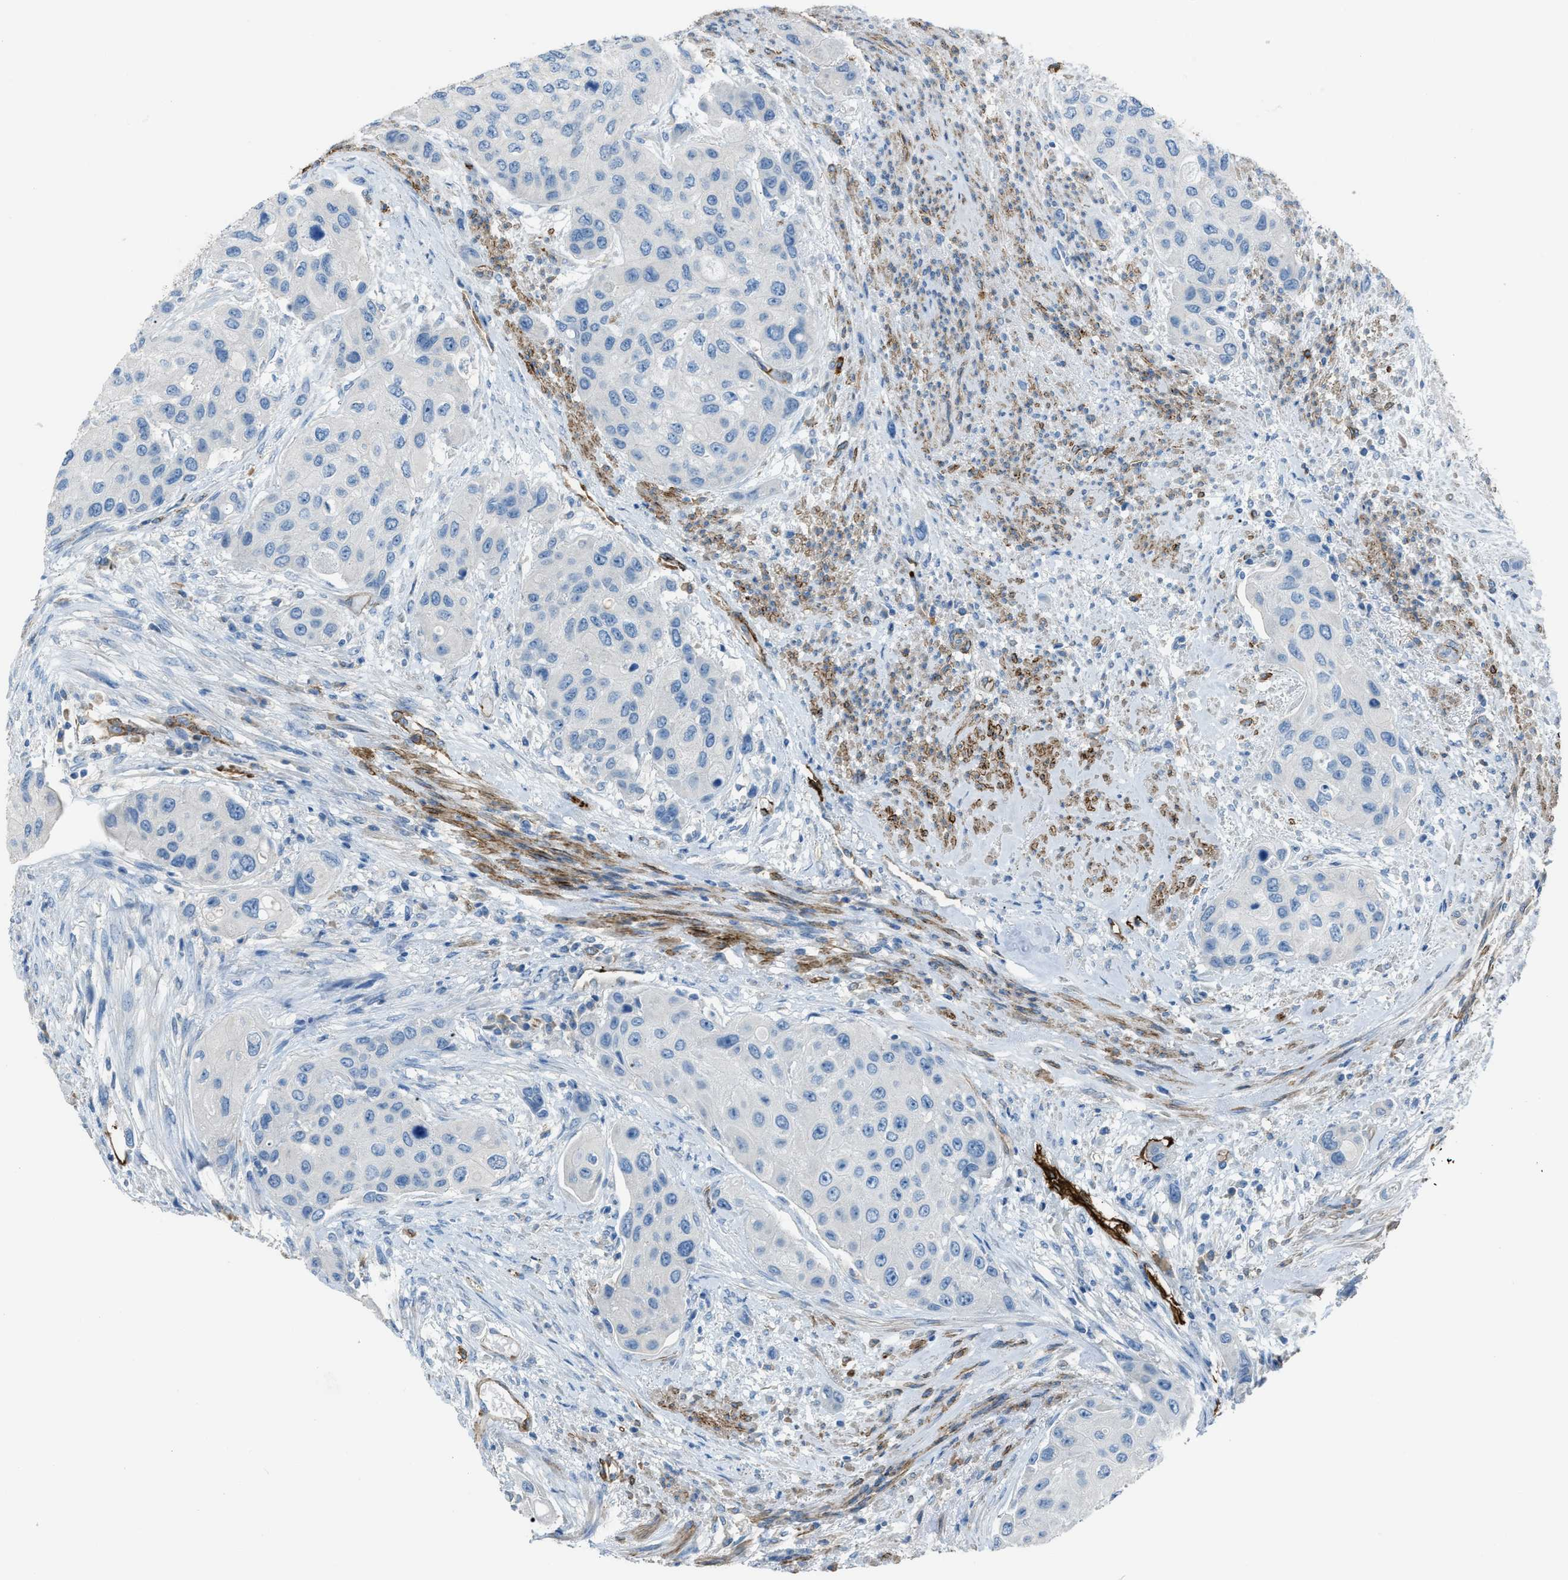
{"staining": {"intensity": "negative", "quantity": "none", "location": "none"}, "tissue": "urothelial cancer", "cell_type": "Tumor cells", "image_type": "cancer", "snomed": [{"axis": "morphology", "description": "Urothelial carcinoma, High grade"}, {"axis": "topography", "description": "Urinary bladder"}], "caption": "This histopathology image is of urothelial cancer stained with immunohistochemistry to label a protein in brown with the nuclei are counter-stained blue. There is no positivity in tumor cells.", "gene": "SLC22A15", "patient": {"sex": "female", "age": 56}}